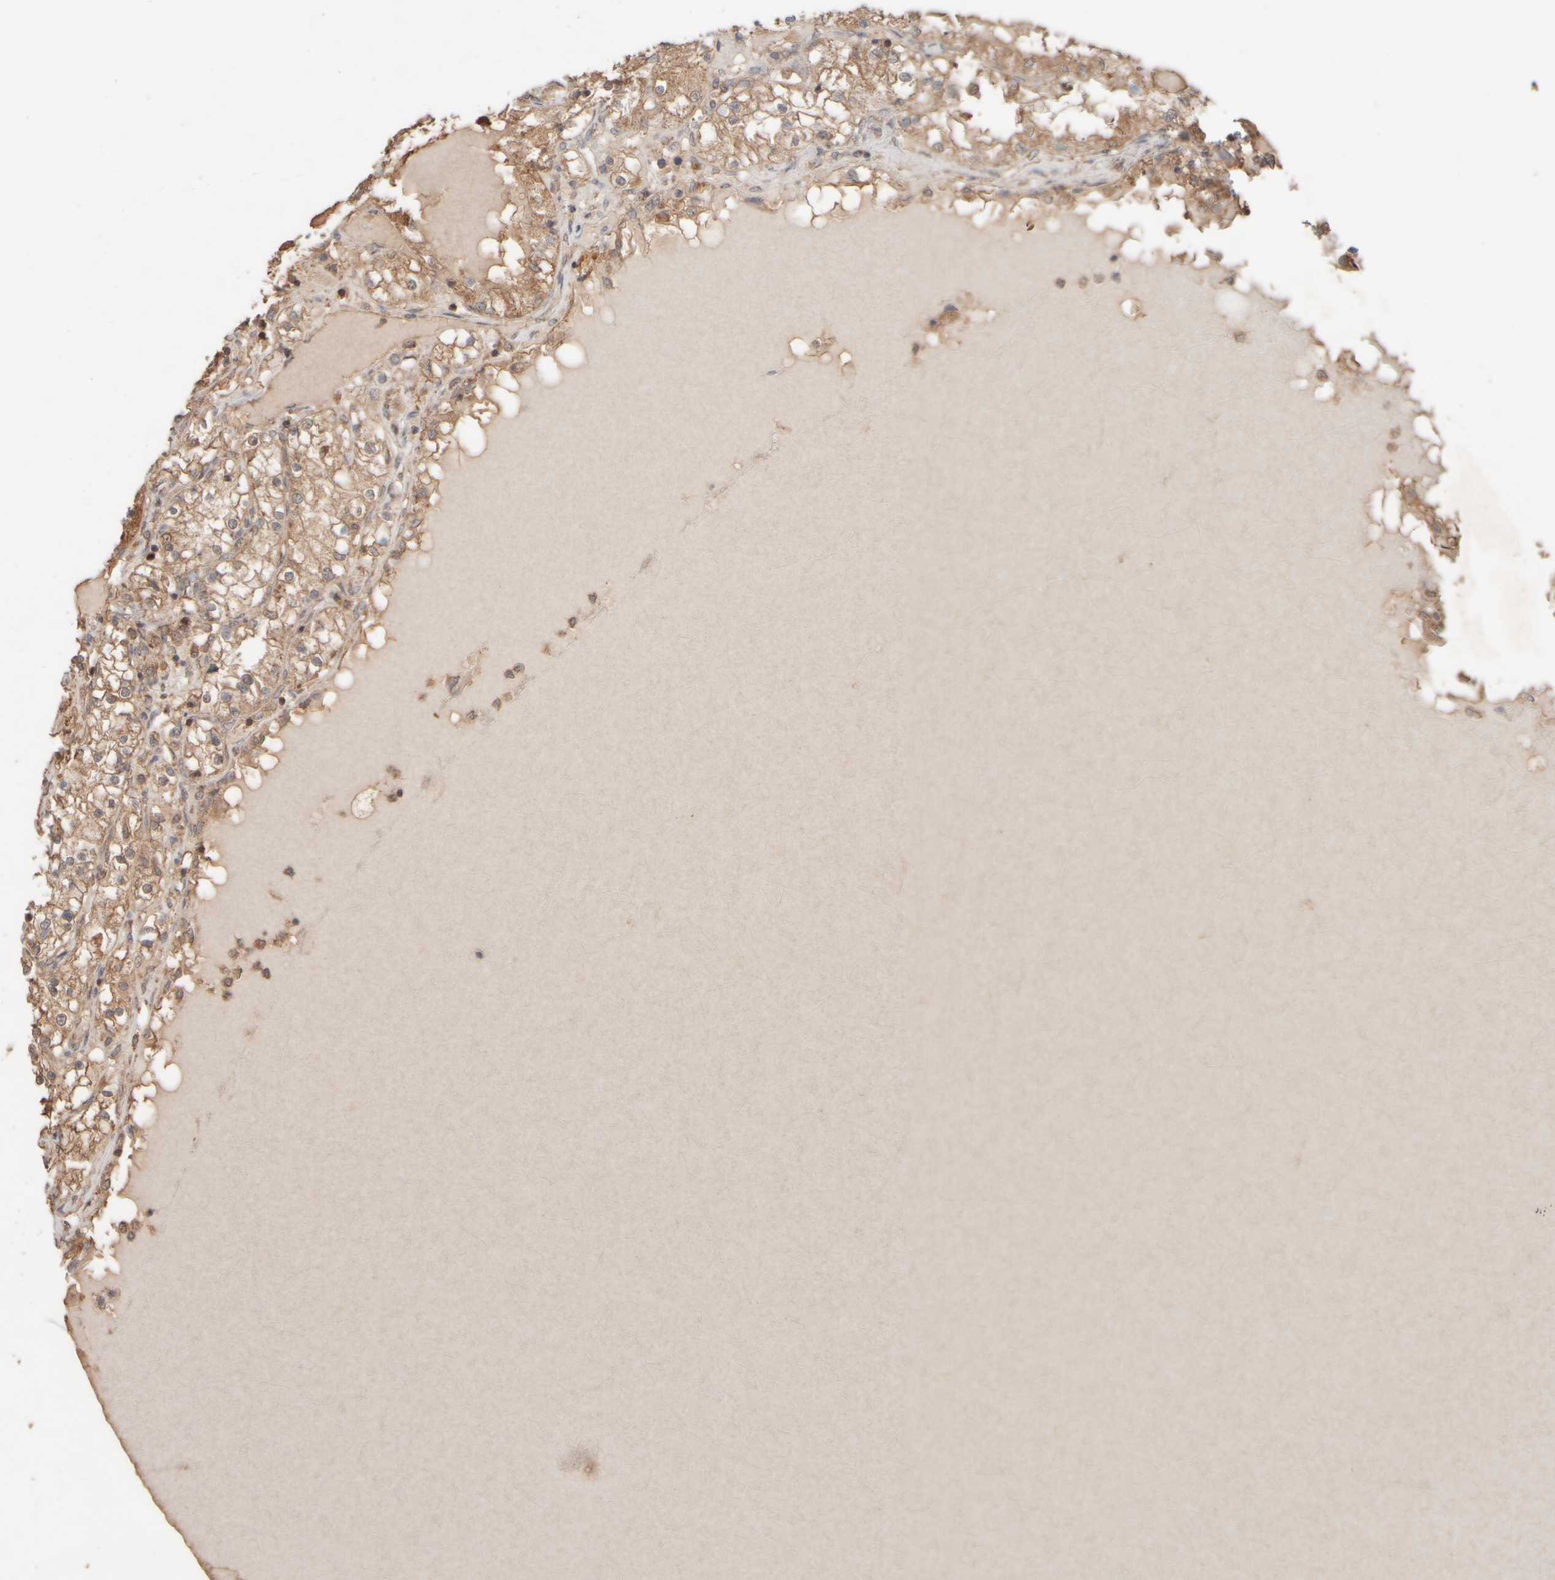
{"staining": {"intensity": "strong", "quantity": ">75%", "location": "cytoplasmic/membranous"}, "tissue": "renal cancer", "cell_type": "Tumor cells", "image_type": "cancer", "snomed": [{"axis": "morphology", "description": "Adenocarcinoma, NOS"}, {"axis": "topography", "description": "Kidney"}], "caption": "Protein staining exhibits strong cytoplasmic/membranous expression in about >75% of tumor cells in adenocarcinoma (renal).", "gene": "EIF2B3", "patient": {"sex": "male", "age": 68}}